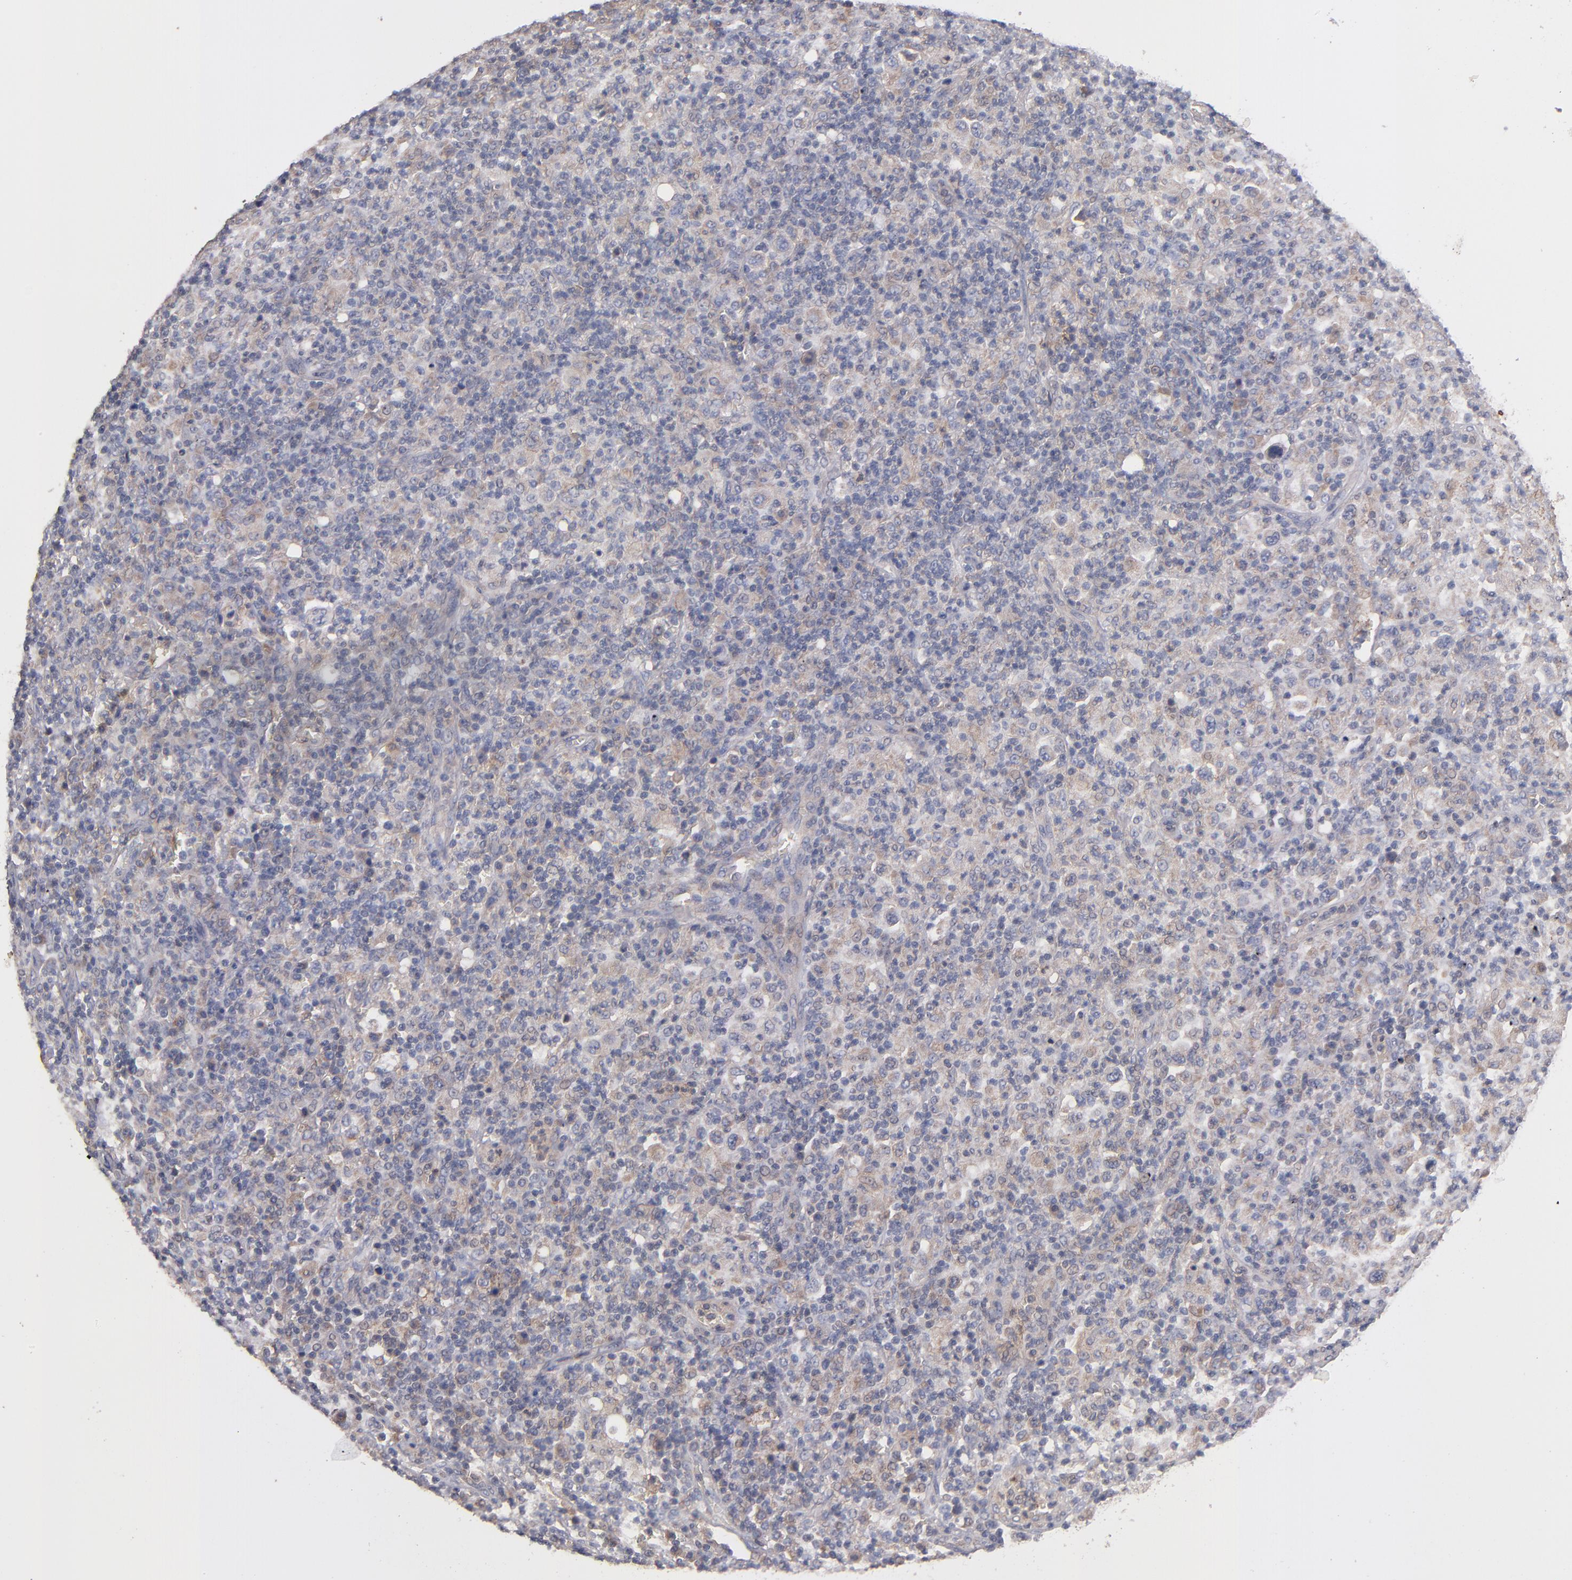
{"staining": {"intensity": "weak", "quantity": "25%-75%", "location": "cytoplasmic/membranous"}, "tissue": "lymphoma", "cell_type": "Tumor cells", "image_type": "cancer", "snomed": [{"axis": "morphology", "description": "Hodgkin's disease, NOS"}, {"axis": "topography", "description": "Lymph node"}], "caption": "Hodgkin's disease stained for a protein shows weak cytoplasmic/membranous positivity in tumor cells. Immunohistochemistry (ihc) stains the protein in brown and the nuclei are stained blue.", "gene": "DACT1", "patient": {"sex": "male", "age": 65}}